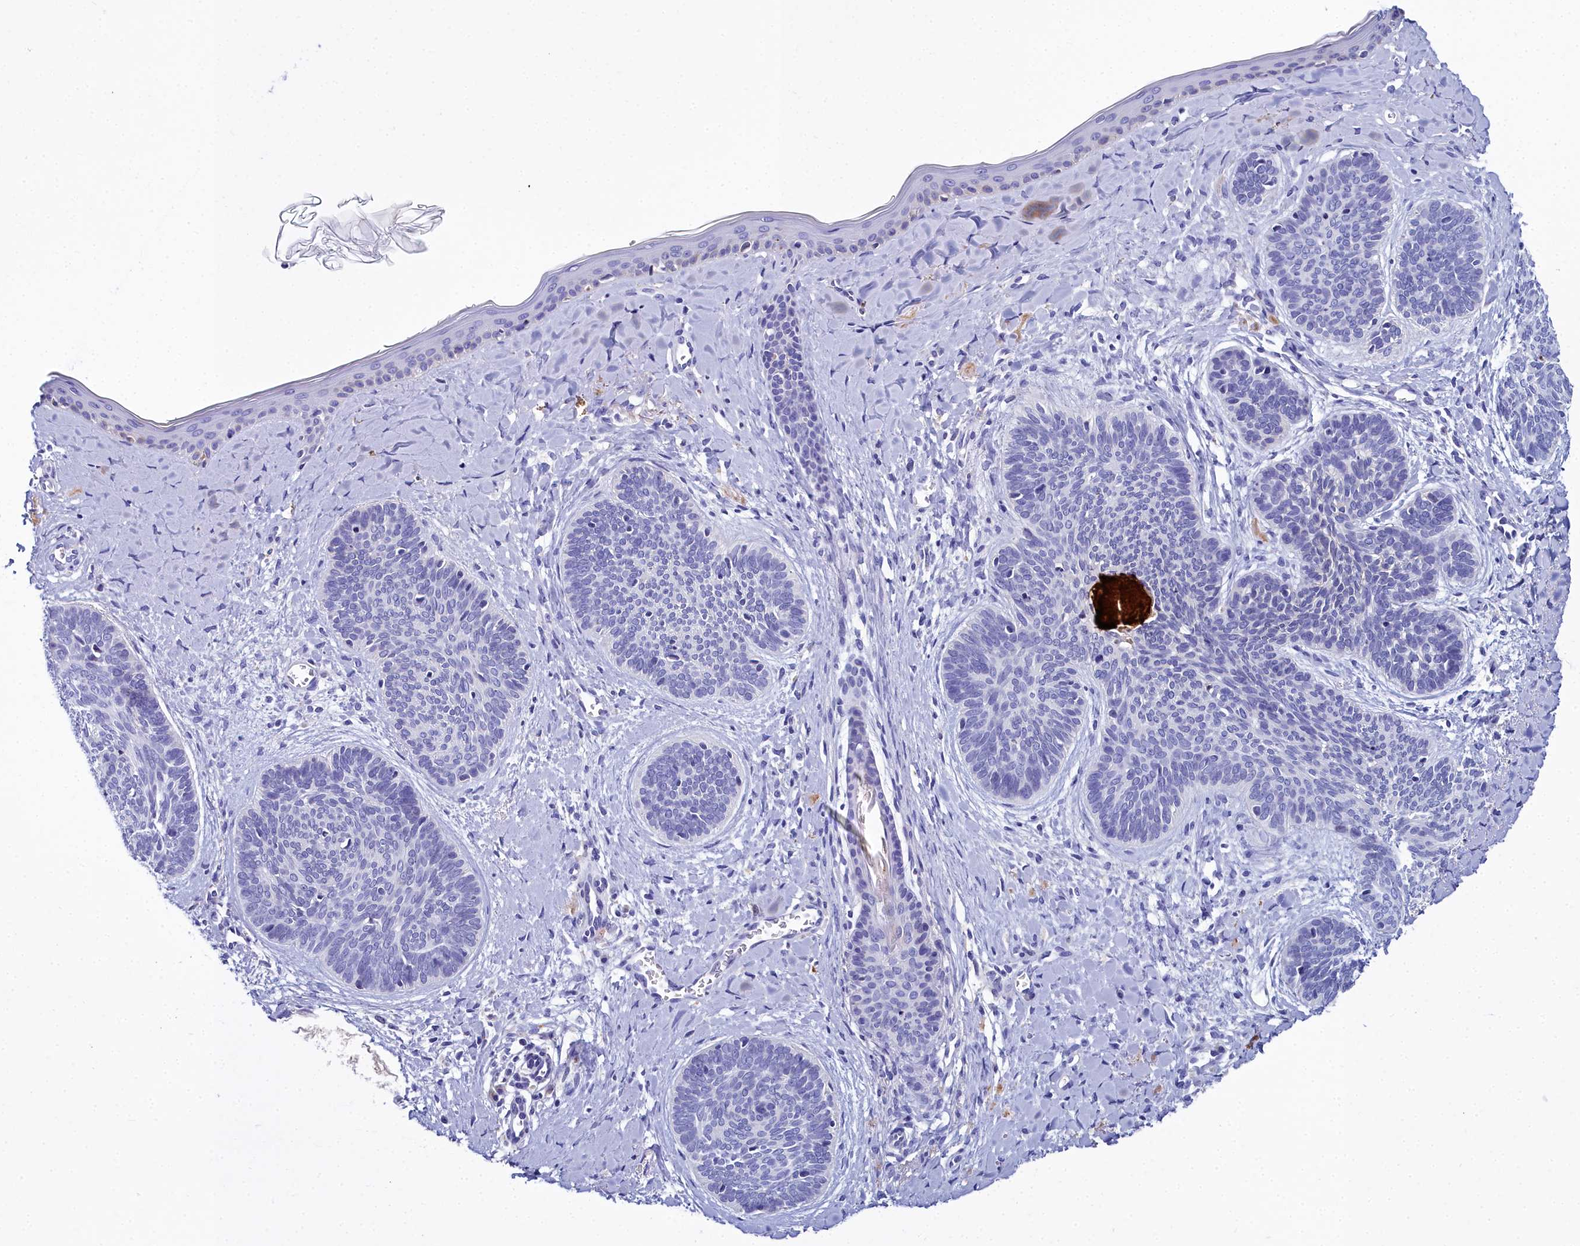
{"staining": {"intensity": "negative", "quantity": "none", "location": "none"}, "tissue": "skin cancer", "cell_type": "Tumor cells", "image_type": "cancer", "snomed": [{"axis": "morphology", "description": "Basal cell carcinoma"}, {"axis": "topography", "description": "Skin"}], "caption": "Immunohistochemistry (IHC) image of skin cancer stained for a protein (brown), which exhibits no positivity in tumor cells.", "gene": "ELAPOR2", "patient": {"sex": "female", "age": 81}}